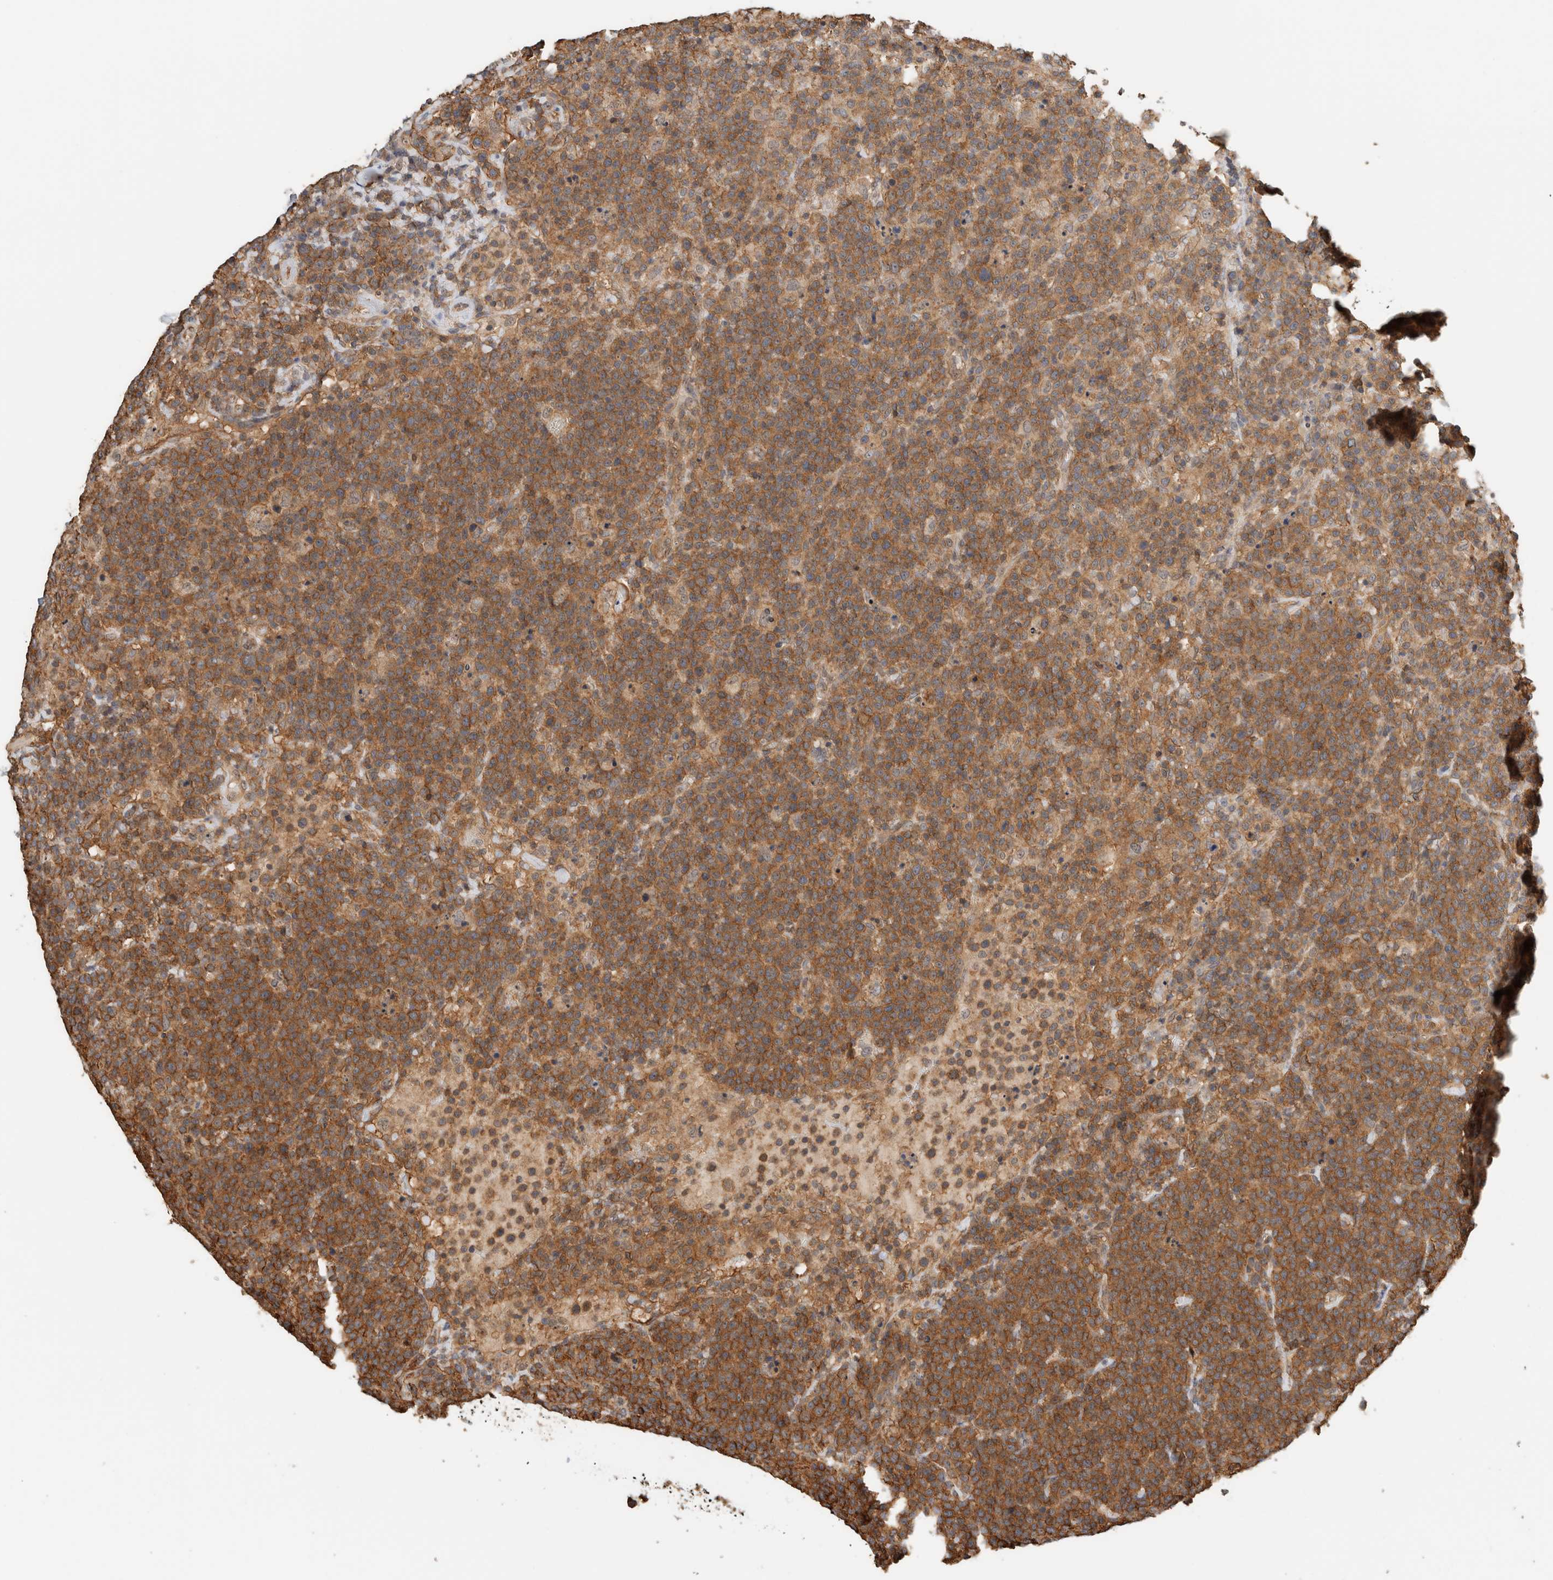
{"staining": {"intensity": "moderate", "quantity": ">75%", "location": "cytoplasmic/membranous"}, "tissue": "lymphoma", "cell_type": "Tumor cells", "image_type": "cancer", "snomed": [{"axis": "morphology", "description": "Malignant lymphoma, non-Hodgkin's type, High grade"}, {"axis": "topography", "description": "Lymph node"}], "caption": "High-grade malignant lymphoma, non-Hodgkin's type stained for a protein exhibits moderate cytoplasmic/membranous positivity in tumor cells.", "gene": "PFDN4", "patient": {"sex": "male", "age": 61}}